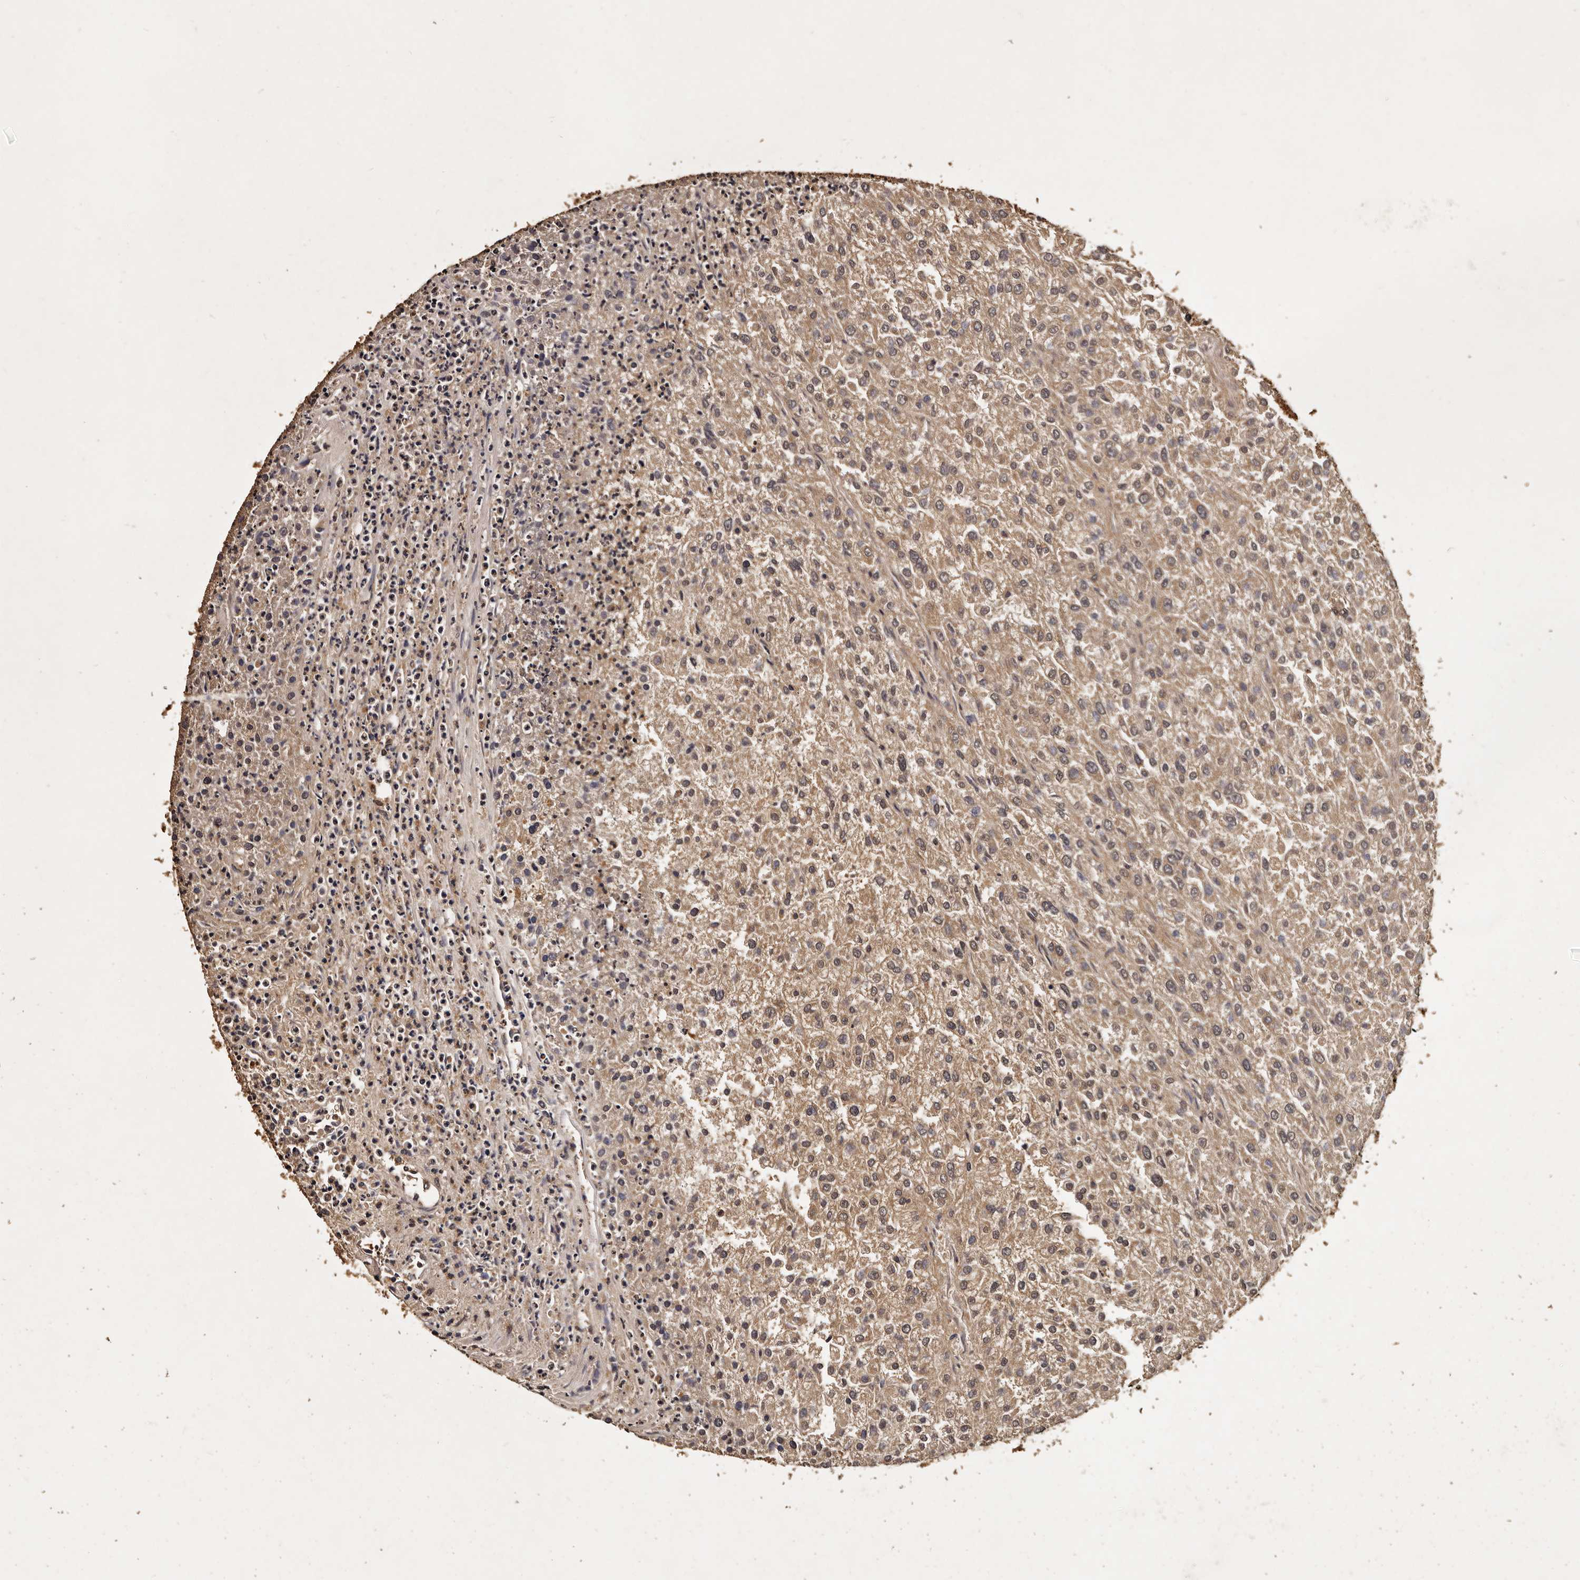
{"staining": {"intensity": "weak", "quantity": ">75%", "location": "cytoplasmic/membranous"}, "tissue": "renal cancer", "cell_type": "Tumor cells", "image_type": "cancer", "snomed": [{"axis": "morphology", "description": "Adenocarcinoma, NOS"}, {"axis": "topography", "description": "Kidney"}], "caption": "Protein expression analysis of adenocarcinoma (renal) displays weak cytoplasmic/membranous staining in approximately >75% of tumor cells. (IHC, brightfield microscopy, high magnification).", "gene": "PARS2", "patient": {"sex": "female", "age": 54}}